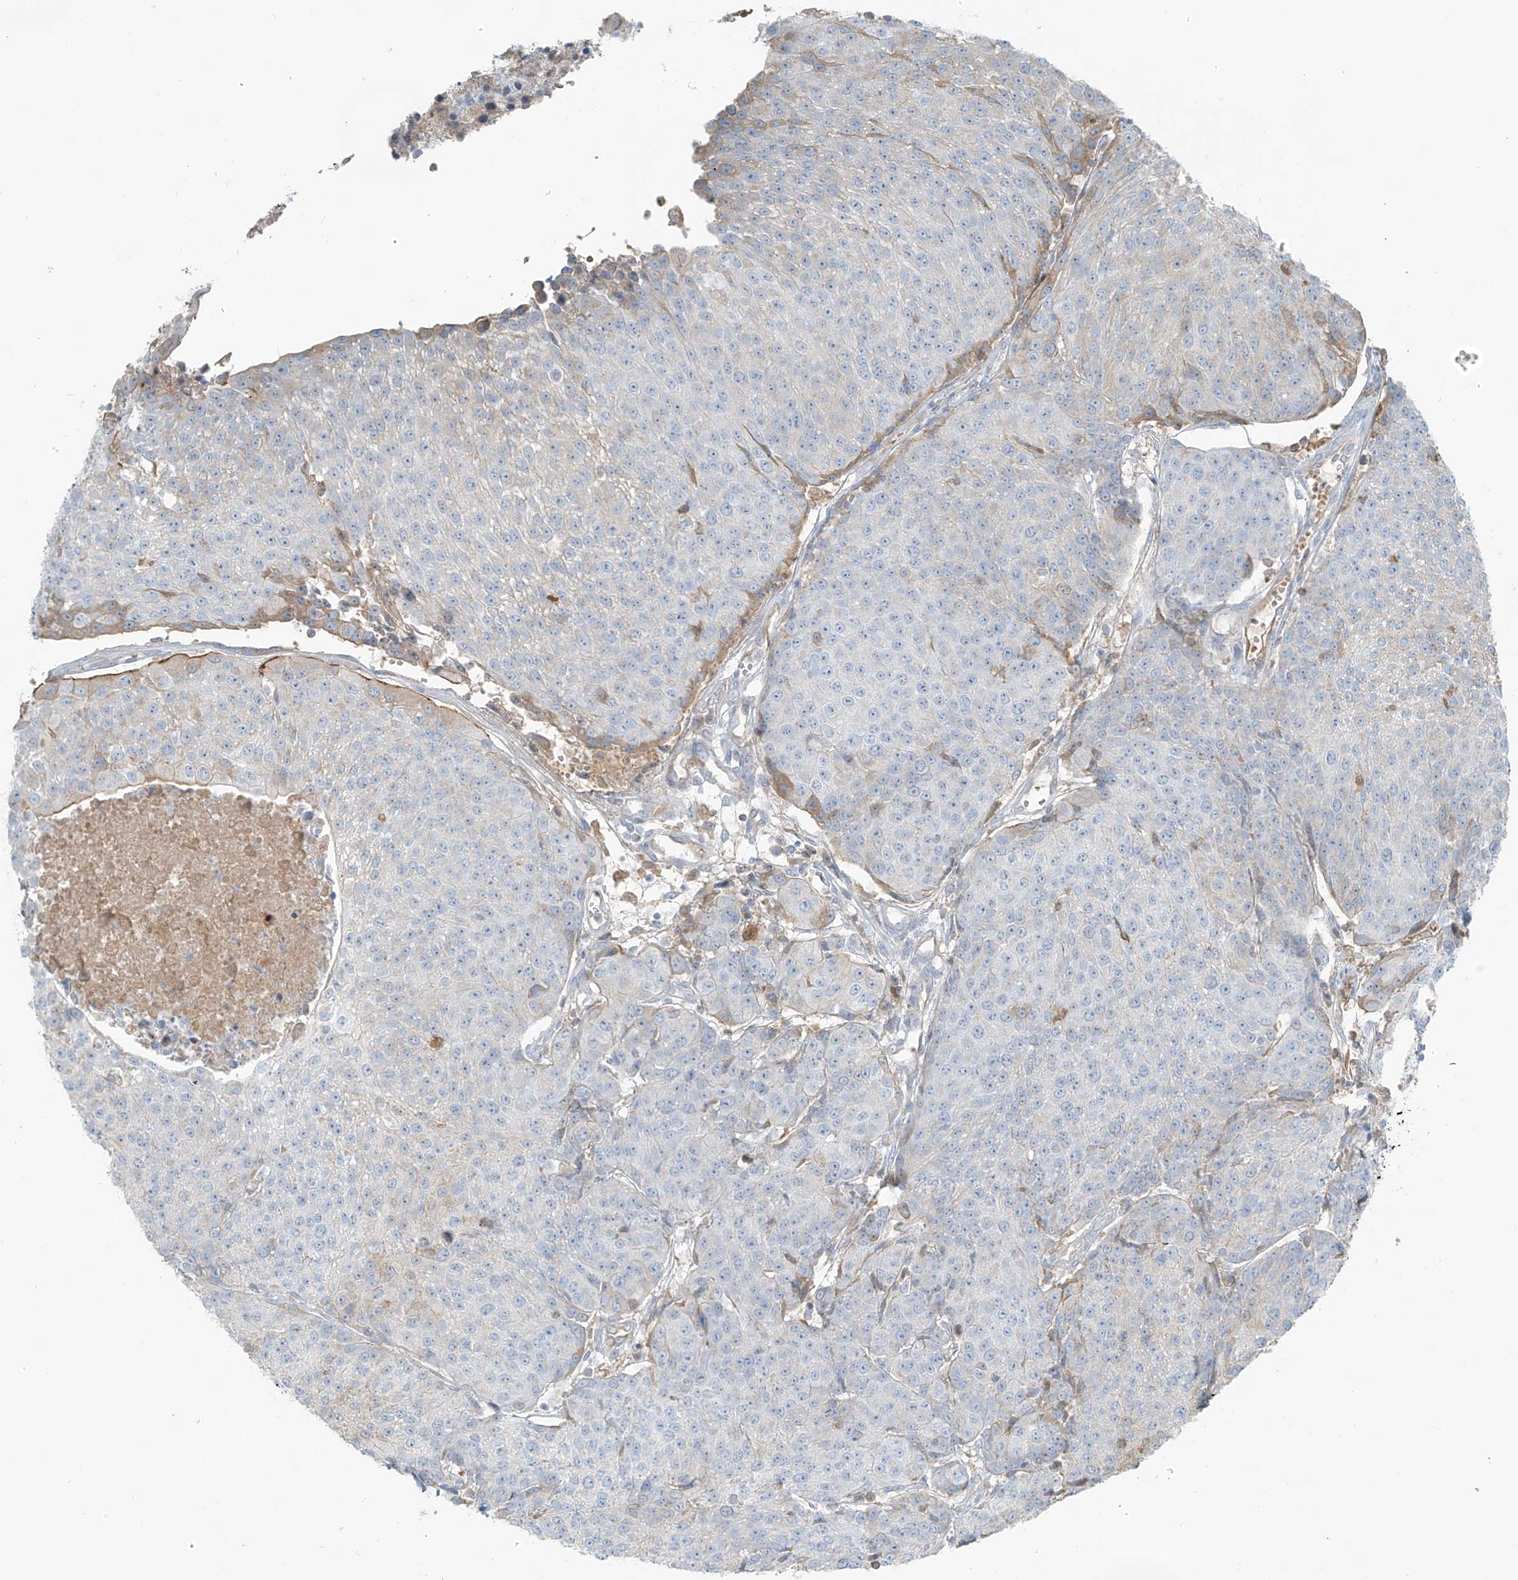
{"staining": {"intensity": "weak", "quantity": "<25%", "location": "cytoplasmic/membranous"}, "tissue": "urothelial cancer", "cell_type": "Tumor cells", "image_type": "cancer", "snomed": [{"axis": "morphology", "description": "Urothelial carcinoma, High grade"}, {"axis": "topography", "description": "Urinary bladder"}], "caption": "Immunohistochemical staining of human urothelial carcinoma (high-grade) exhibits no significant staining in tumor cells.", "gene": "FAM131C", "patient": {"sex": "female", "age": 85}}